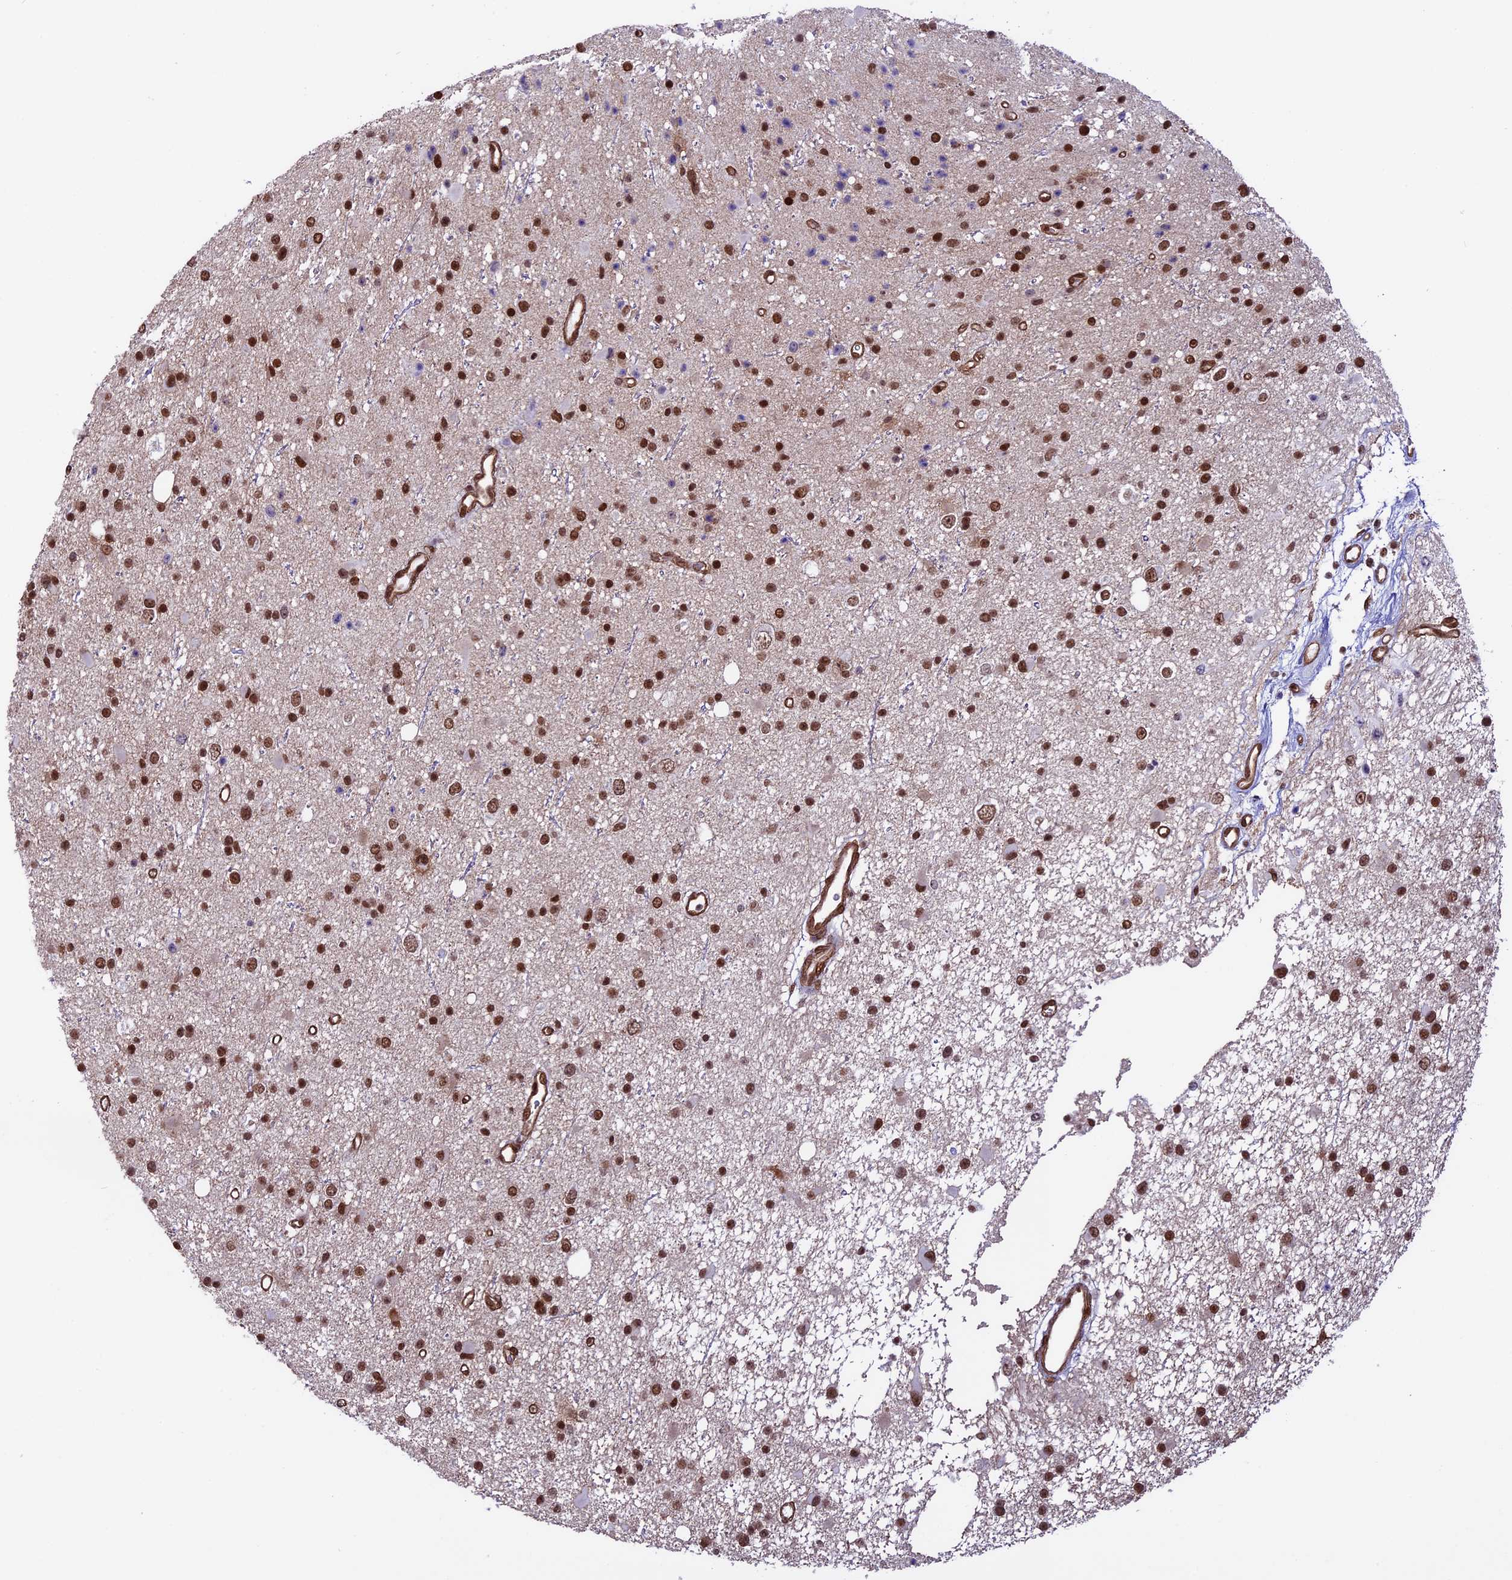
{"staining": {"intensity": "strong", "quantity": ">75%", "location": "nuclear"}, "tissue": "glioma", "cell_type": "Tumor cells", "image_type": "cancer", "snomed": [{"axis": "morphology", "description": "Glioma, malignant, Low grade"}, {"axis": "topography", "description": "Cerebral cortex"}], "caption": "Immunohistochemical staining of human glioma displays strong nuclear protein positivity in approximately >75% of tumor cells.", "gene": "MPHOSPH8", "patient": {"sex": "female", "age": 39}}